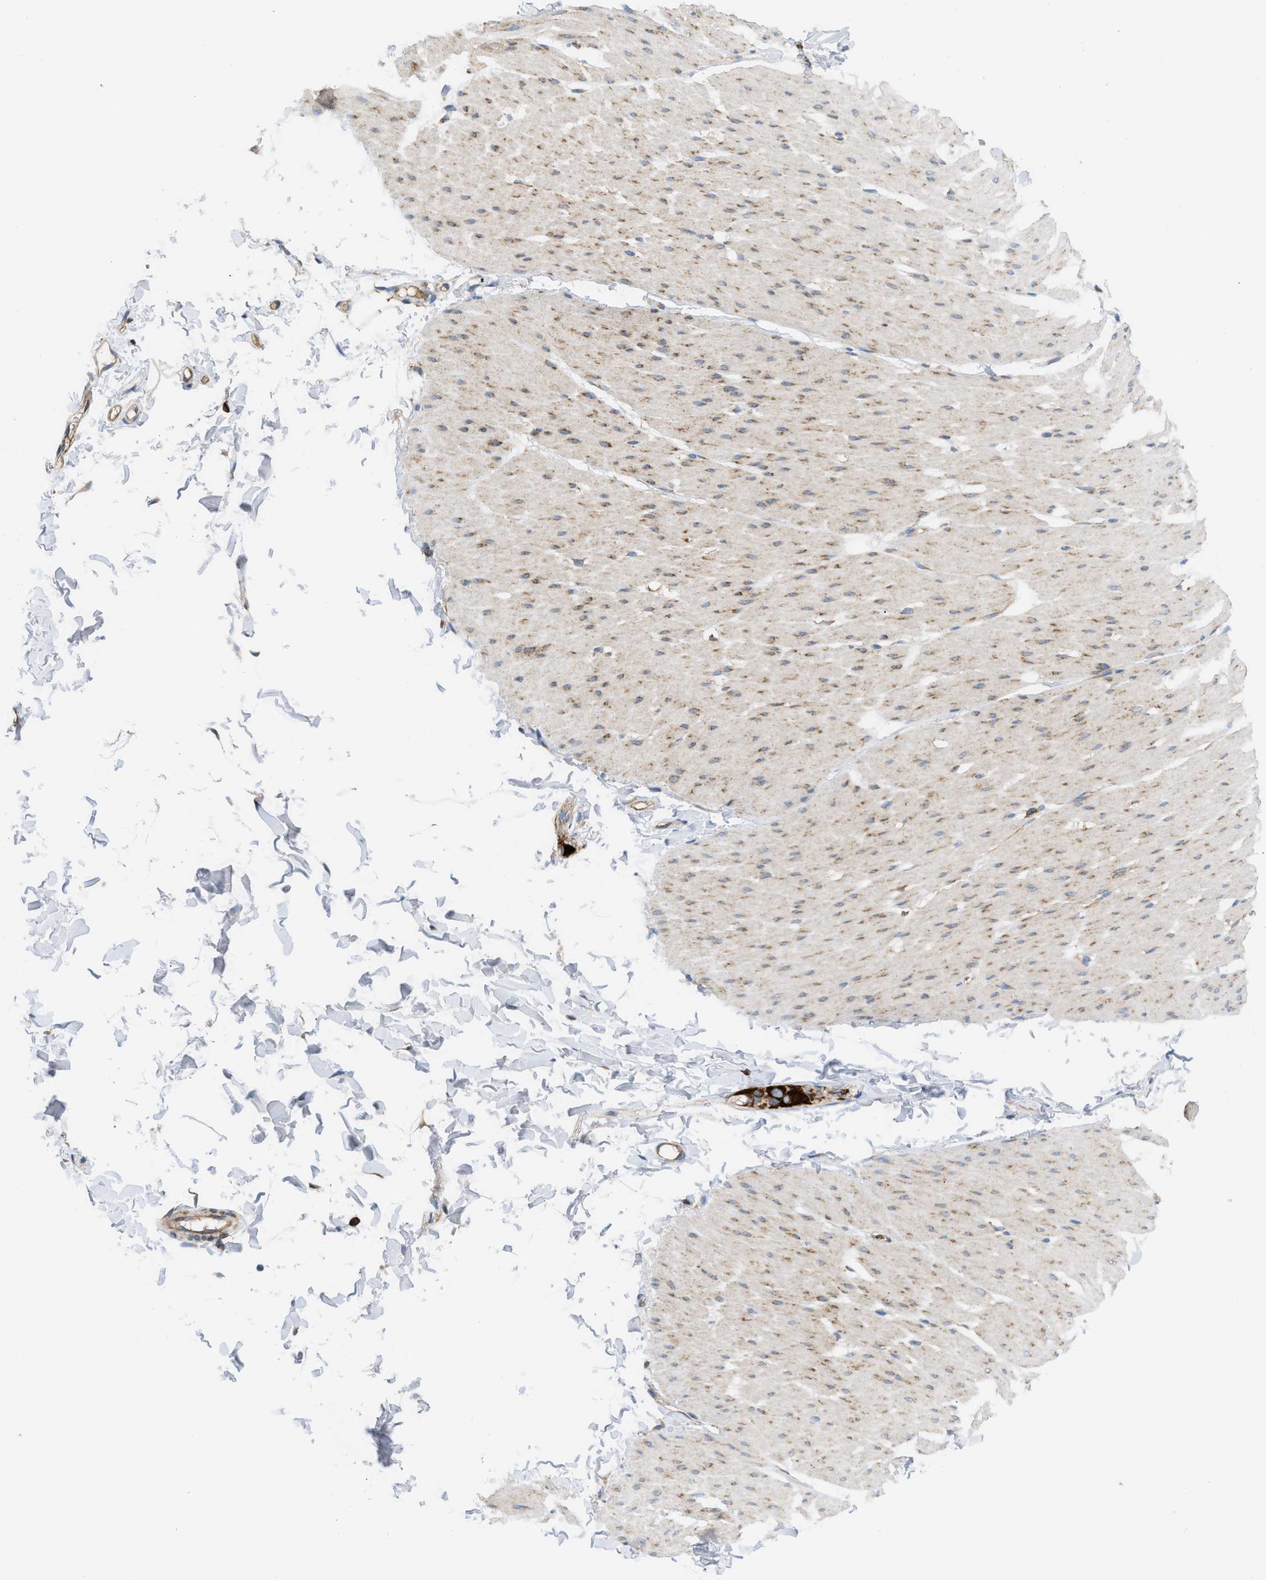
{"staining": {"intensity": "moderate", "quantity": ">75%", "location": "cytoplasmic/membranous"}, "tissue": "smooth muscle", "cell_type": "Smooth muscle cells", "image_type": "normal", "snomed": [{"axis": "morphology", "description": "Normal tissue, NOS"}, {"axis": "topography", "description": "Smooth muscle"}, {"axis": "topography", "description": "Colon"}], "caption": "Normal smooth muscle reveals moderate cytoplasmic/membranous expression in about >75% of smooth muscle cells, visualized by immunohistochemistry.", "gene": "GPAT4", "patient": {"sex": "male", "age": 67}}